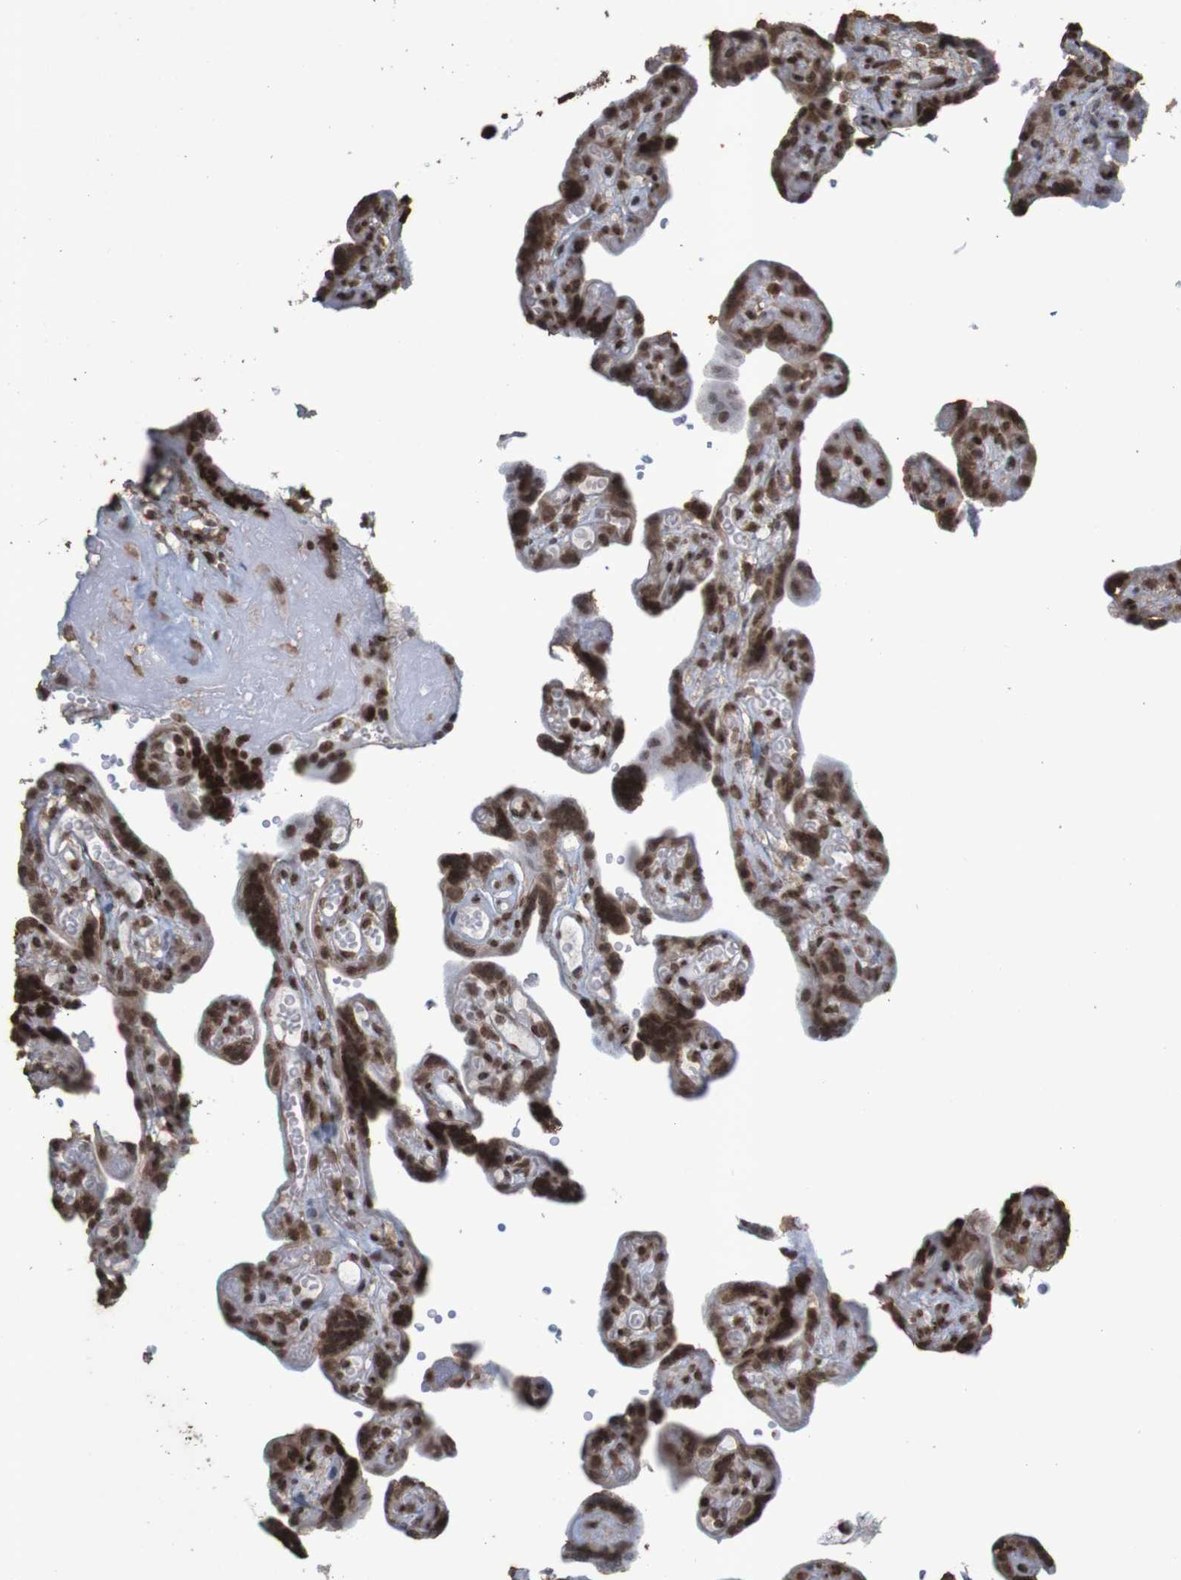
{"staining": {"intensity": "moderate", "quantity": ">75%", "location": "cytoplasmic/membranous,nuclear"}, "tissue": "placenta", "cell_type": "Decidual cells", "image_type": "normal", "snomed": [{"axis": "morphology", "description": "Normal tissue, NOS"}, {"axis": "topography", "description": "Placenta"}], "caption": "DAB (3,3'-diaminobenzidine) immunohistochemical staining of benign placenta shows moderate cytoplasmic/membranous,nuclear protein expression in about >75% of decidual cells.", "gene": "GFI1", "patient": {"sex": "female", "age": 30}}